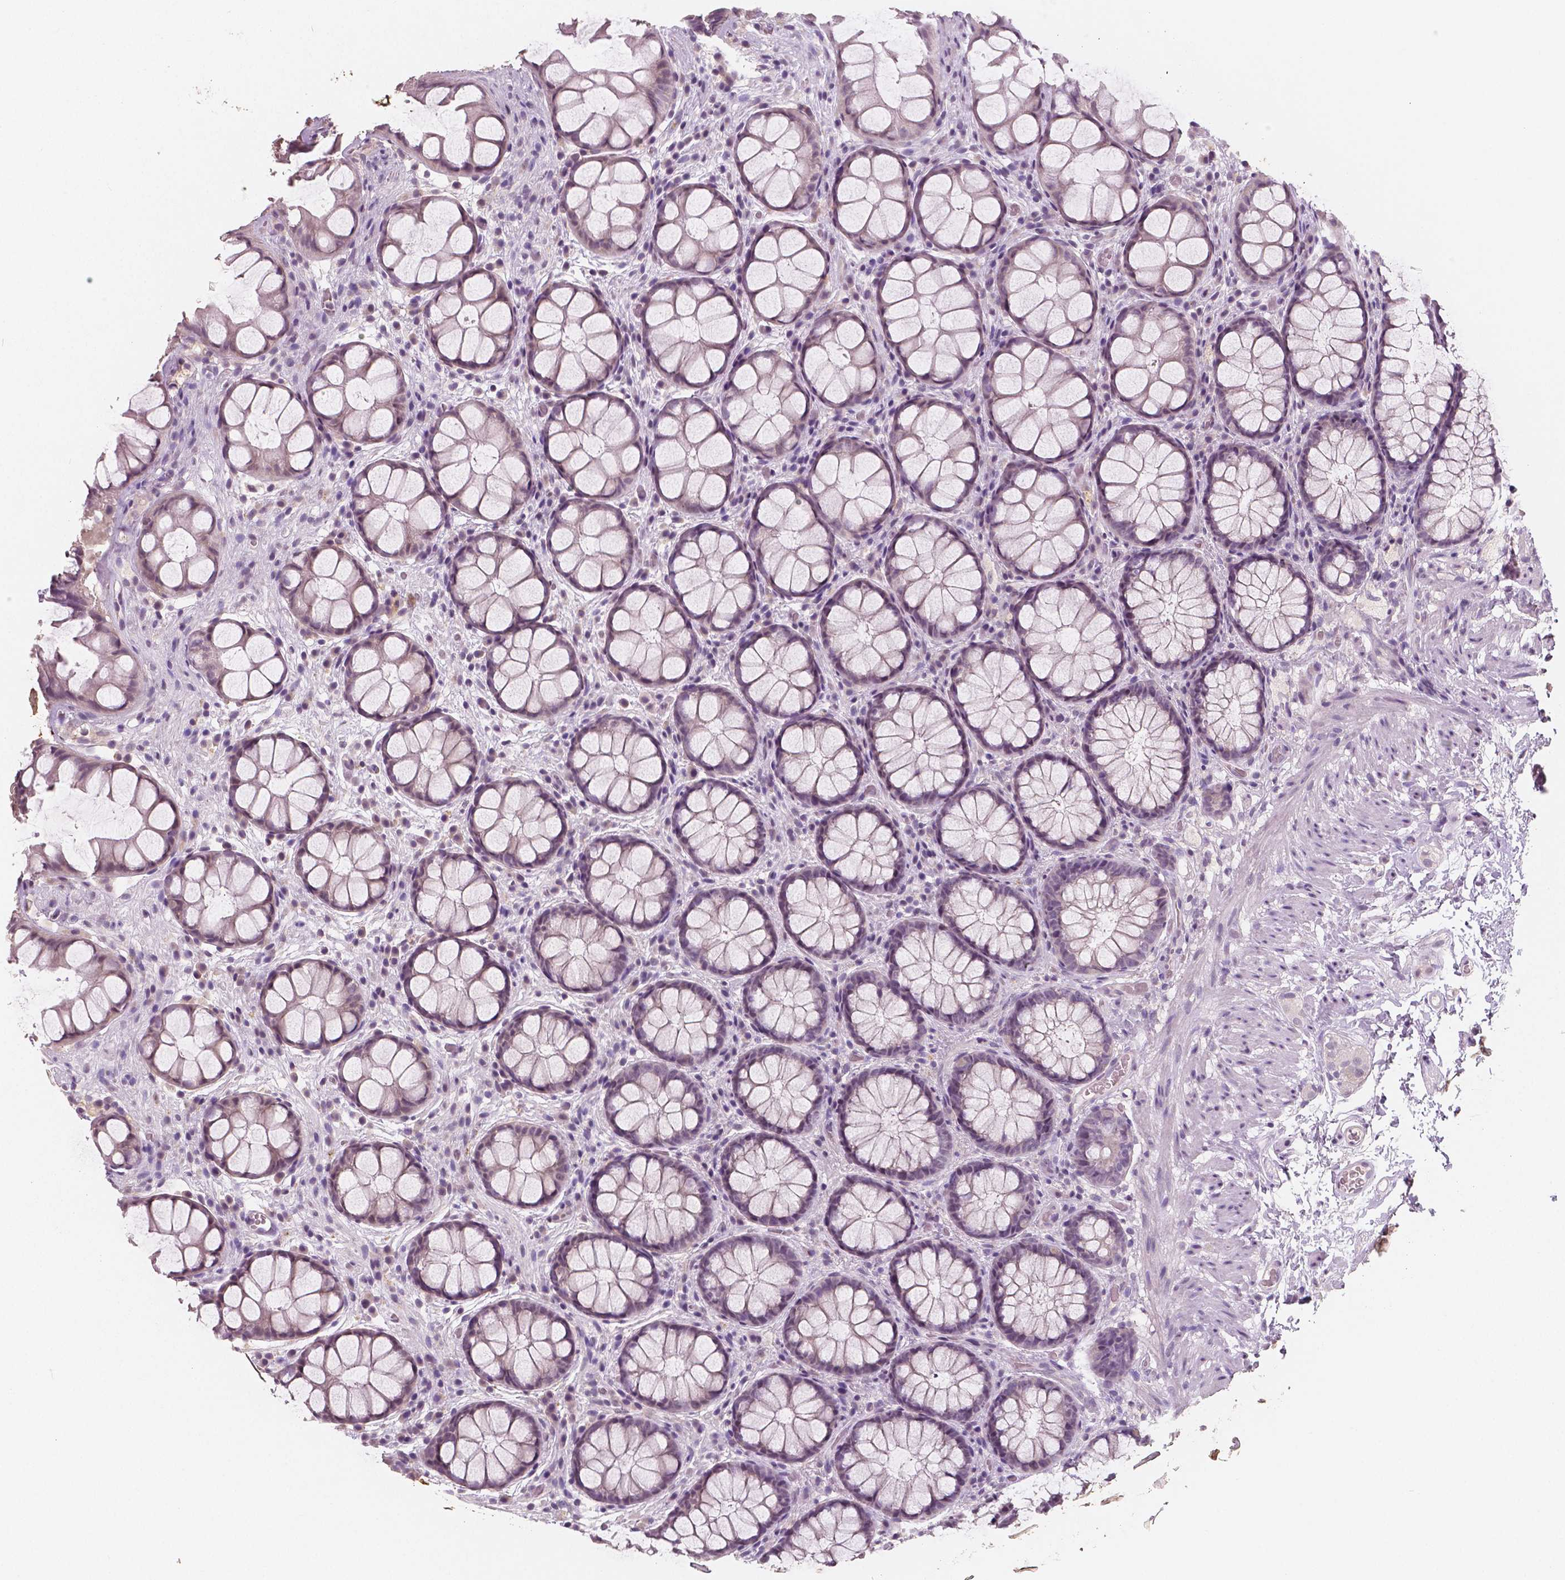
{"staining": {"intensity": "negative", "quantity": "none", "location": "none"}, "tissue": "rectum", "cell_type": "Glandular cells", "image_type": "normal", "snomed": [{"axis": "morphology", "description": "Normal tissue, NOS"}, {"axis": "topography", "description": "Rectum"}], "caption": "A high-resolution histopathology image shows immunohistochemistry staining of benign rectum, which reveals no significant positivity in glandular cells.", "gene": "RNASE7", "patient": {"sex": "female", "age": 62}}